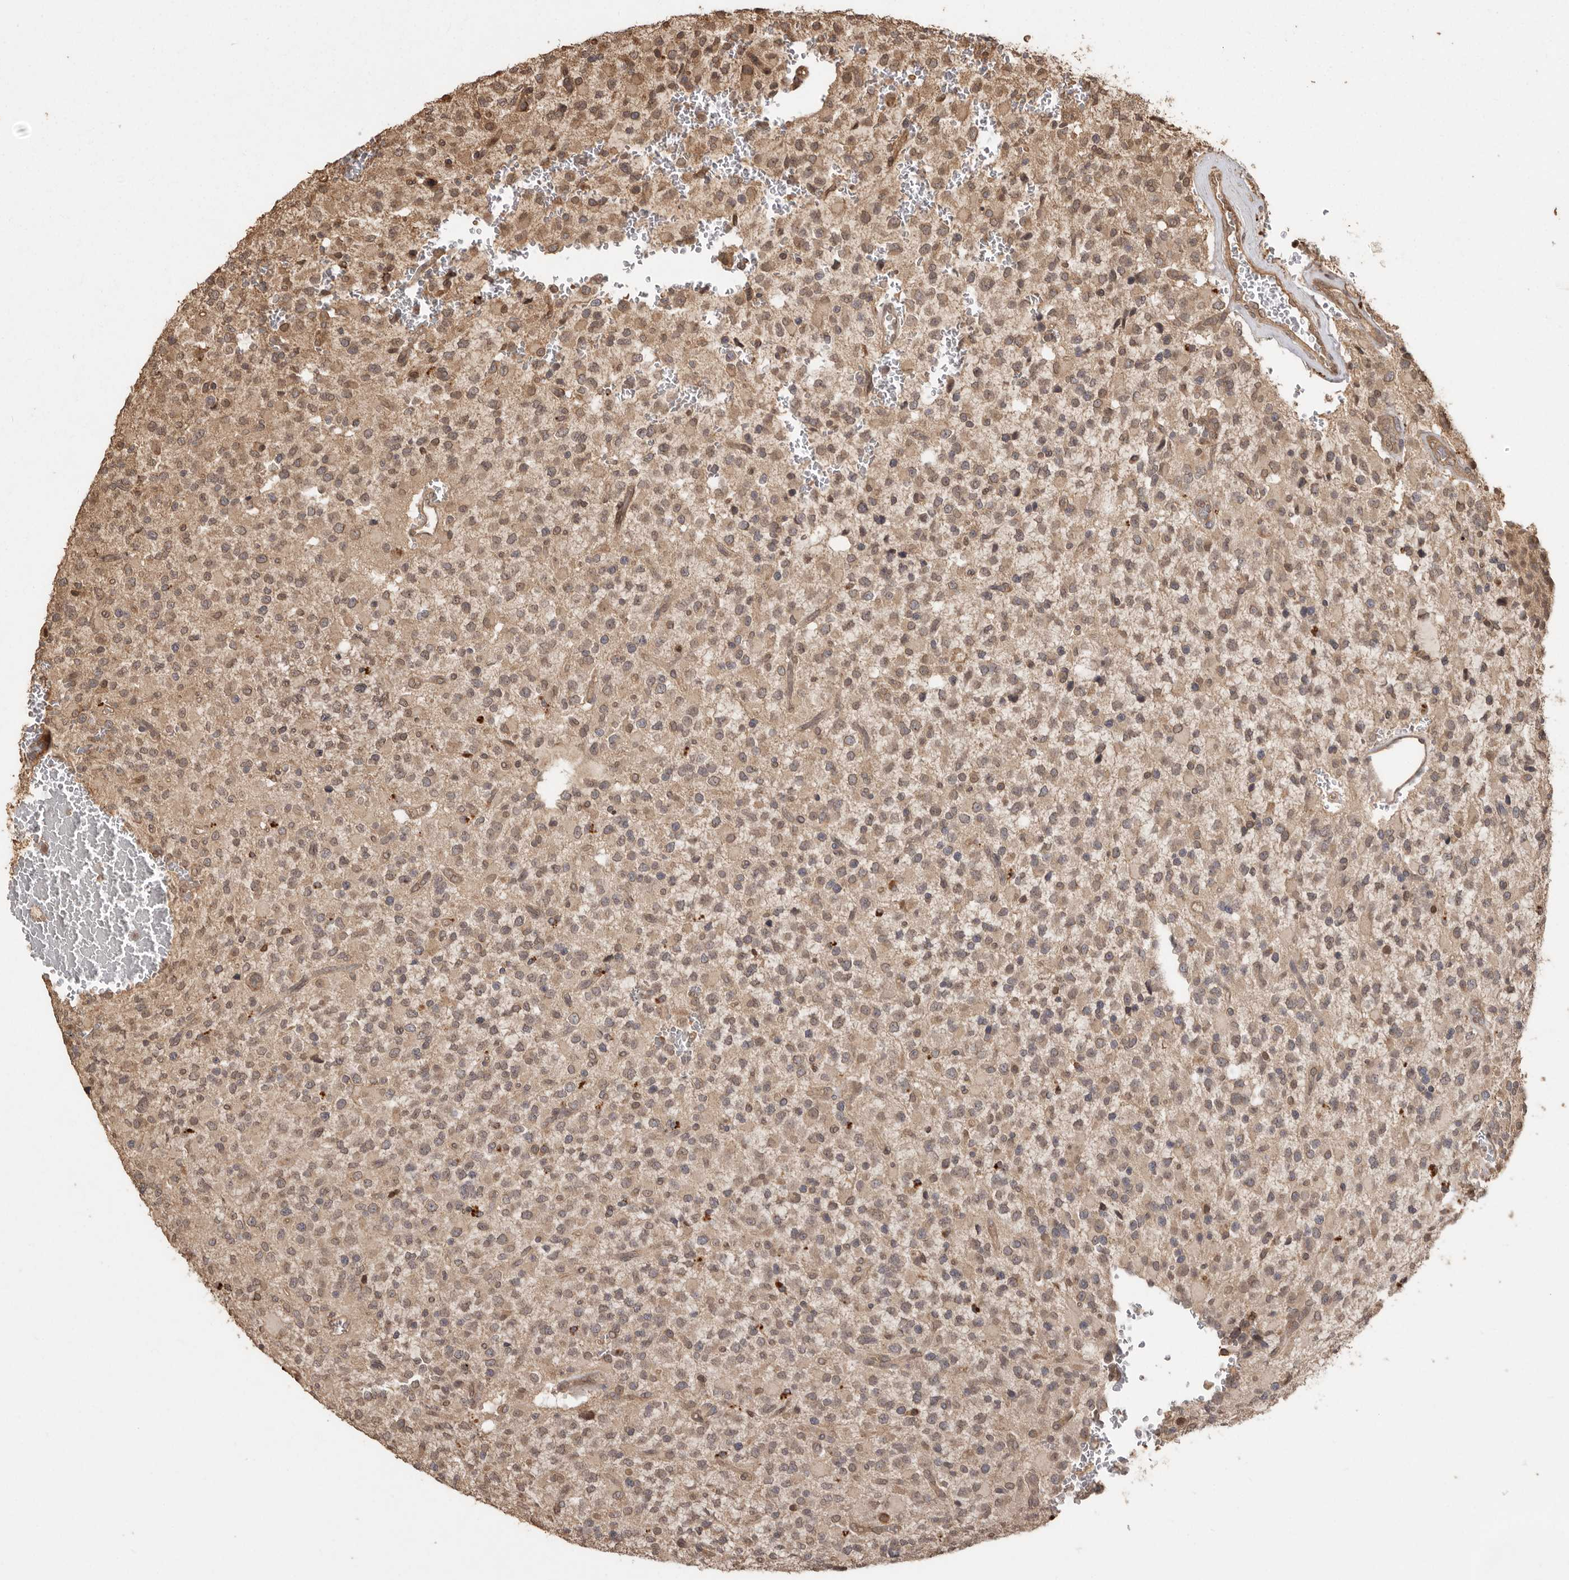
{"staining": {"intensity": "moderate", "quantity": ">75%", "location": "cytoplasmic/membranous,nuclear"}, "tissue": "glioma", "cell_type": "Tumor cells", "image_type": "cancer", "snomed": [{"axis": "morphology", "description": "Glioma, malignant, High grade"}, {"axis": "topography", "description": "Brain"}], "caption": "The photomicrograph demonstrates a brown stain indicating the presence of a protein in the cytoplasmic/membranous and nuclear of tumor cells in malignant glioma (high-grade).", "gene": "NUP43", "patient": {"sex": "male", "age": 34}}